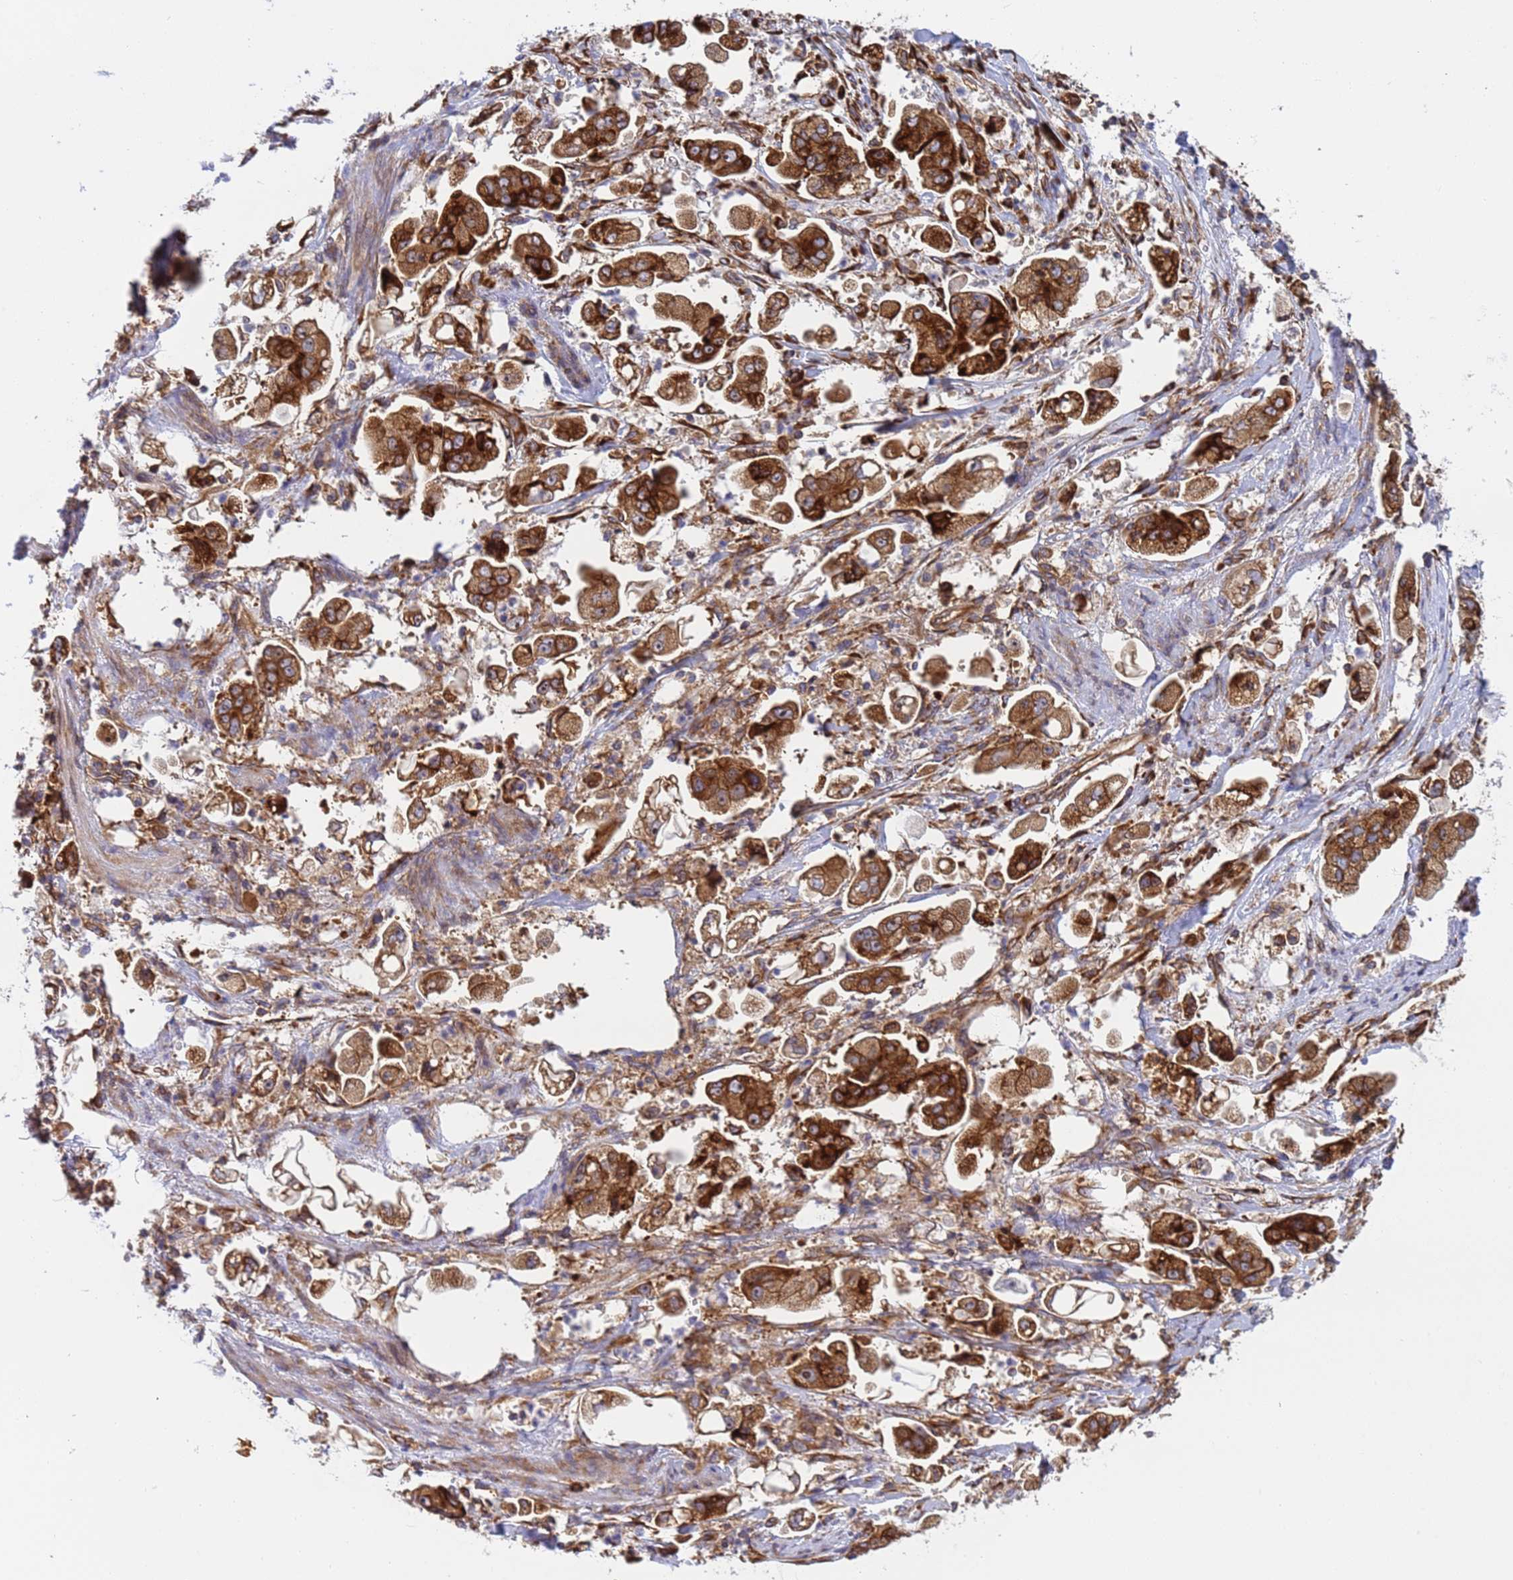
{"staining": {"intensity": "strong", "quantity": ">75%", "location": "cytoplasmic/membranous"}, "tissue": "stomach cancer", "cell_type": "Tumor cells", "image_type": "cancer", "snomed": [{"axis": "morphology", "description": "Adenocarcinoma, NOS"}, {"axis": "topography", "description": "Stomach"}], "caption": "A photomicrograph of human stomach cancer stained for a protein reveals strong cytoplasmic/membranous brown staining in tumor cells.", "gene": "RPL36", "patient": {"sex": "male", "age": 62}}